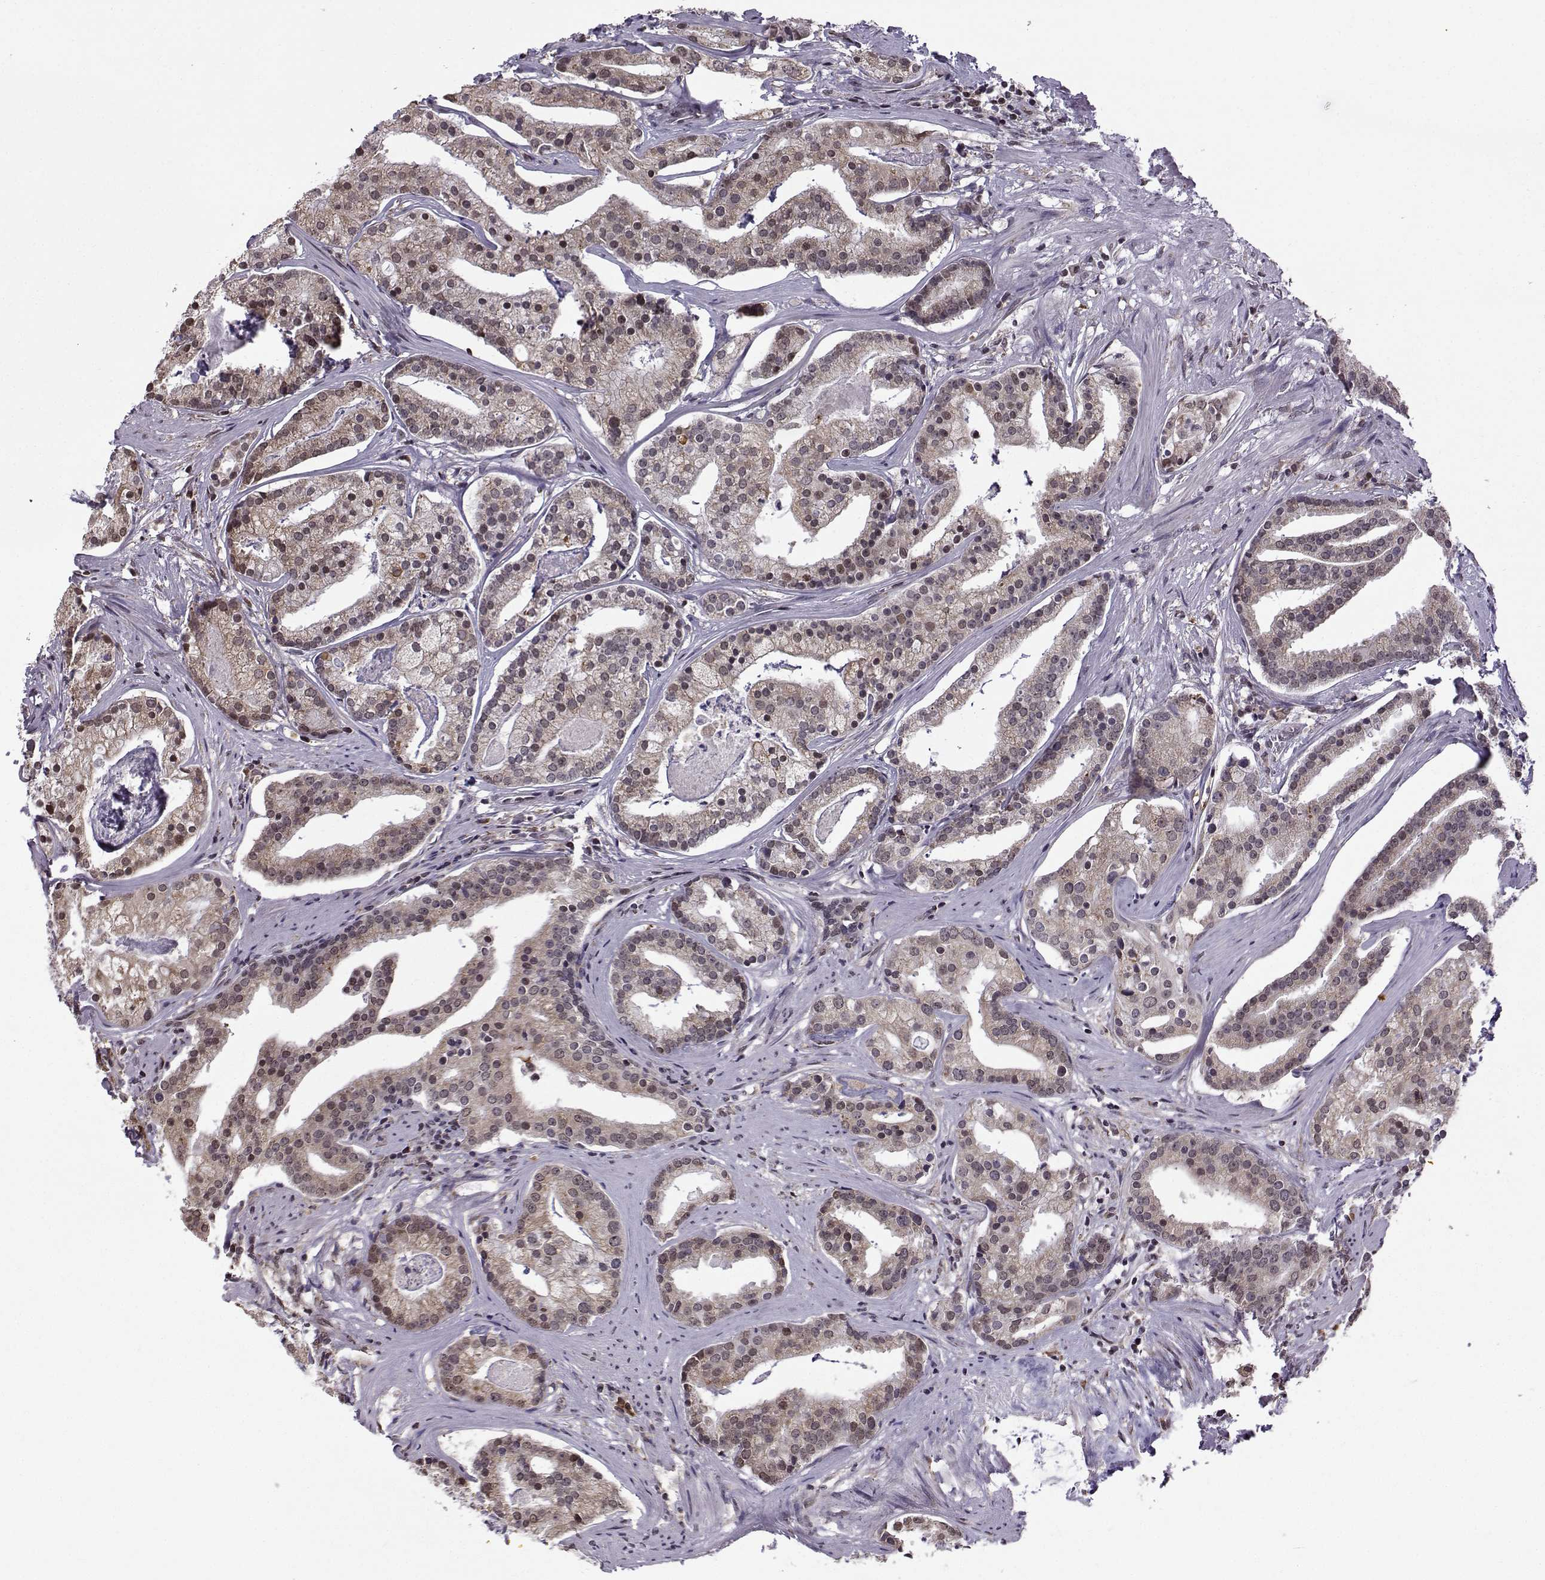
{"staining": {"intensity": "negative", "quantity": "none", "location": "none"}, "tissue": "prostate cancer", "cell_type": "Tumor cells", "image_type": "cancer", "snomed": [{"axis": "morphology", "description": "Adenocarcinoma, NOS"}, {"axis": "topography", "description": "Prostate and seminal vesicle, NOS"}, {"axis": "topography", "description": "Prostate"}], "caption": "IHC image of neoplastic tissue: prostate cancer stained with DAB (3,3'-diaminobenzidine) demonstrates no significant protein expression in tumor cells. (Brightfield microscopy of DAB immunohistochemistry (IHC) at high magnification).", "gene": "EZH1", "patient": {"sex": "male", "age": 44}}